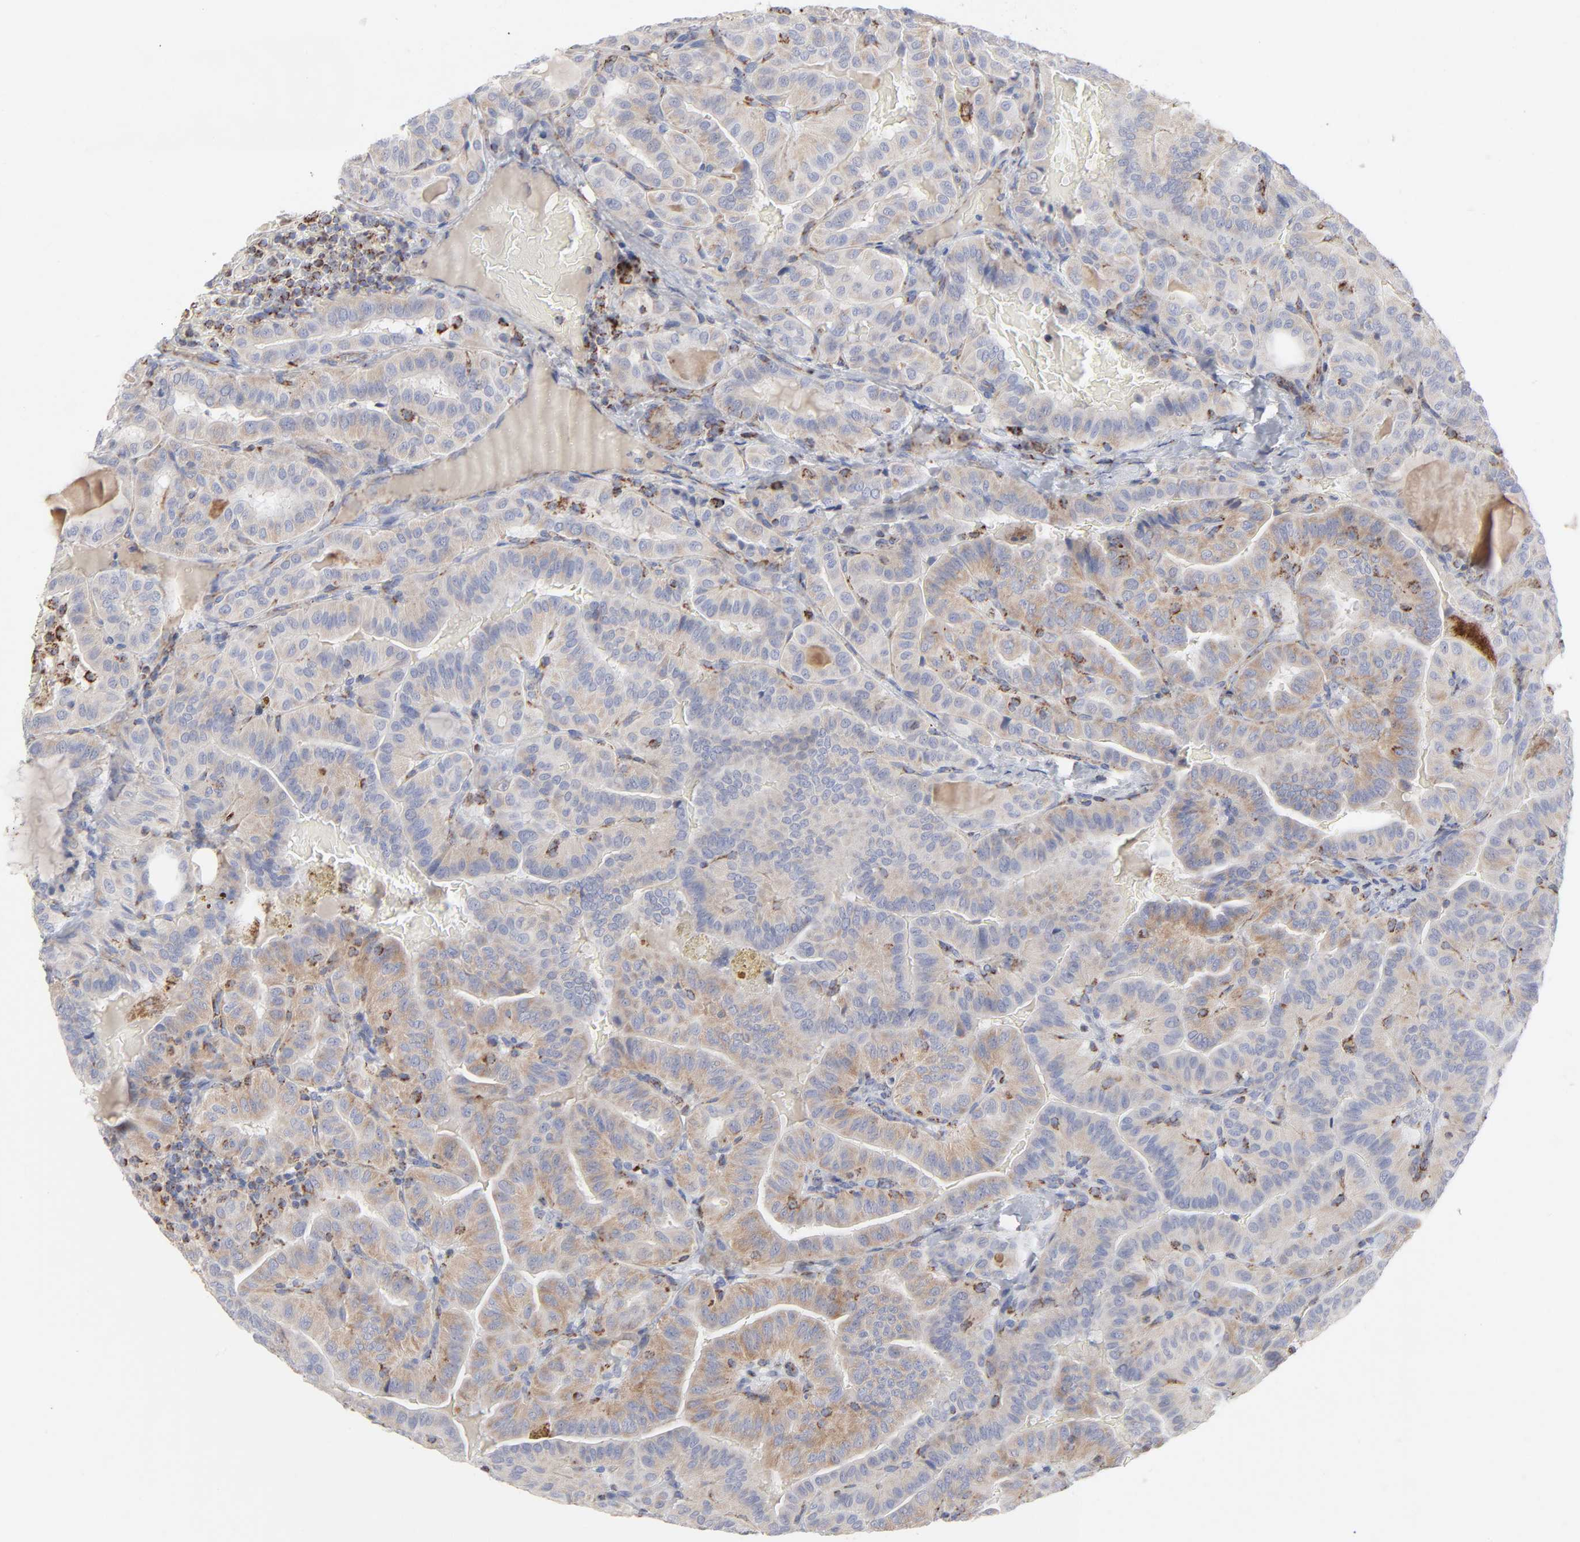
{"staining": {"intensity": "weak", "quantity": "25%-75%", "location": "cytoplasmic/membranous"}, "tissue": "thyroid cancer", "cell_type": "Tumor cells", "image_type": "cancer", "snomed": [{"axis": "morphology", "description": "Papillary adenocarcinoma, NOS"}, {"axis": "topography", "description": "Thyroid gland"}], "caption": "Immunohistochemistry photomicrograph of neoplastic tissue: papillary adenocarcinoma (thyroid) stained using immunohistochemistry (IHC) displays low levels of weak protein expression localized specifically in the cytoplasmic/membranous of tumor cells, appearing as a cytoplasmic/membranous brown color.", "gene": "ASB3", "patient": {"sex": "male", "age": 77}}